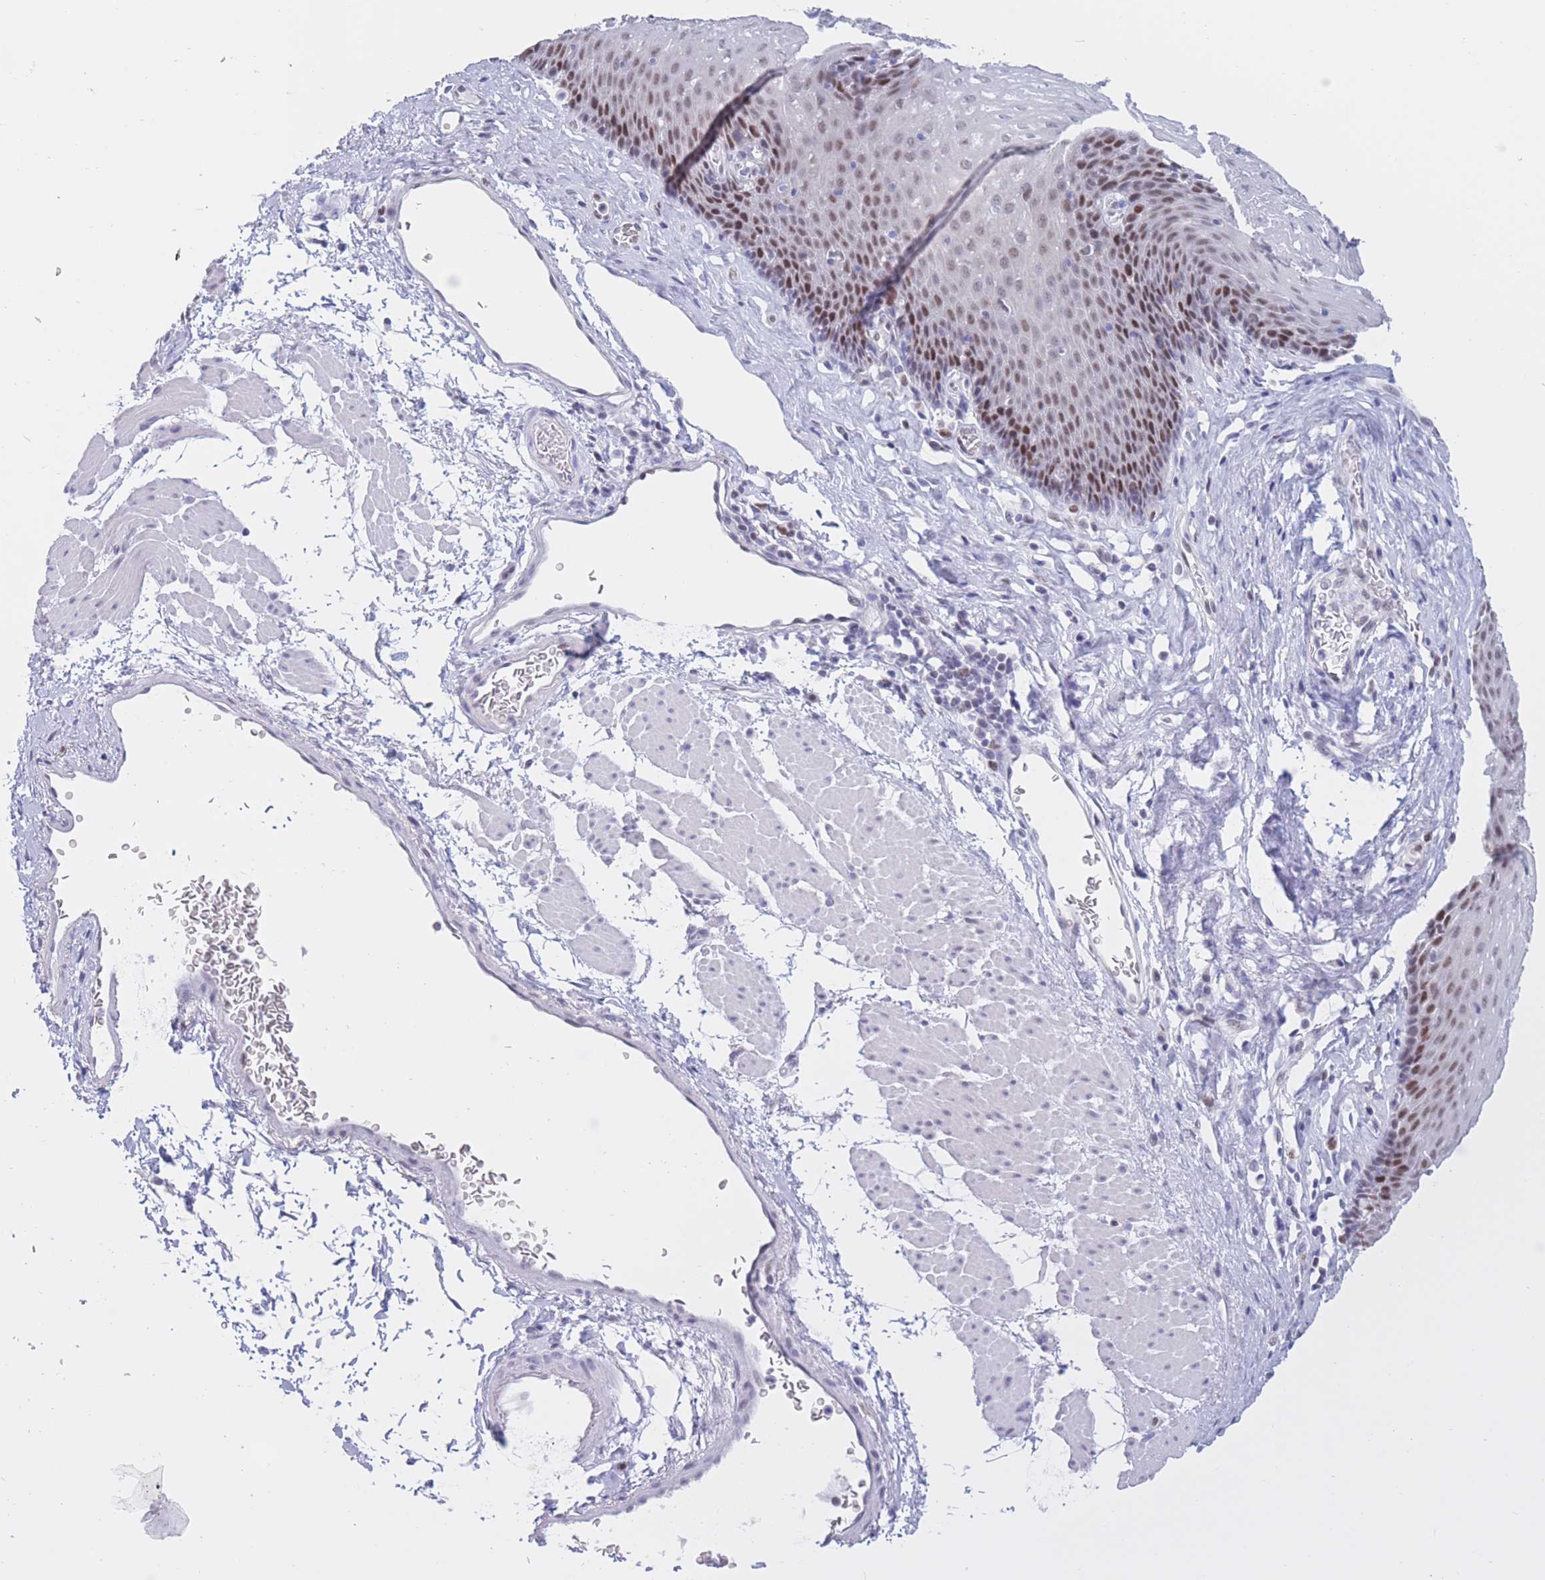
{"staining": {"intensity": "strong", "quantity": "25%-75%", "location": "nuclear"}, "tissue": "esophagus", "cell_type": "Squamous epithelial cells", "image_type": "normal", "snomed": [{"axis": "morphology", "description": "Normal tissue, NOS"}, {"axis": "topography", "description": "Esophagus"}], "caption": "Squamous epithelial cells show strong nuclear staining in approximately 25%-75% of cells in benign esophagus. (IHC, brightfield microscopy, high magnification).", "gene": "NASP", "patient": {"sex": "female", "age": 66}}